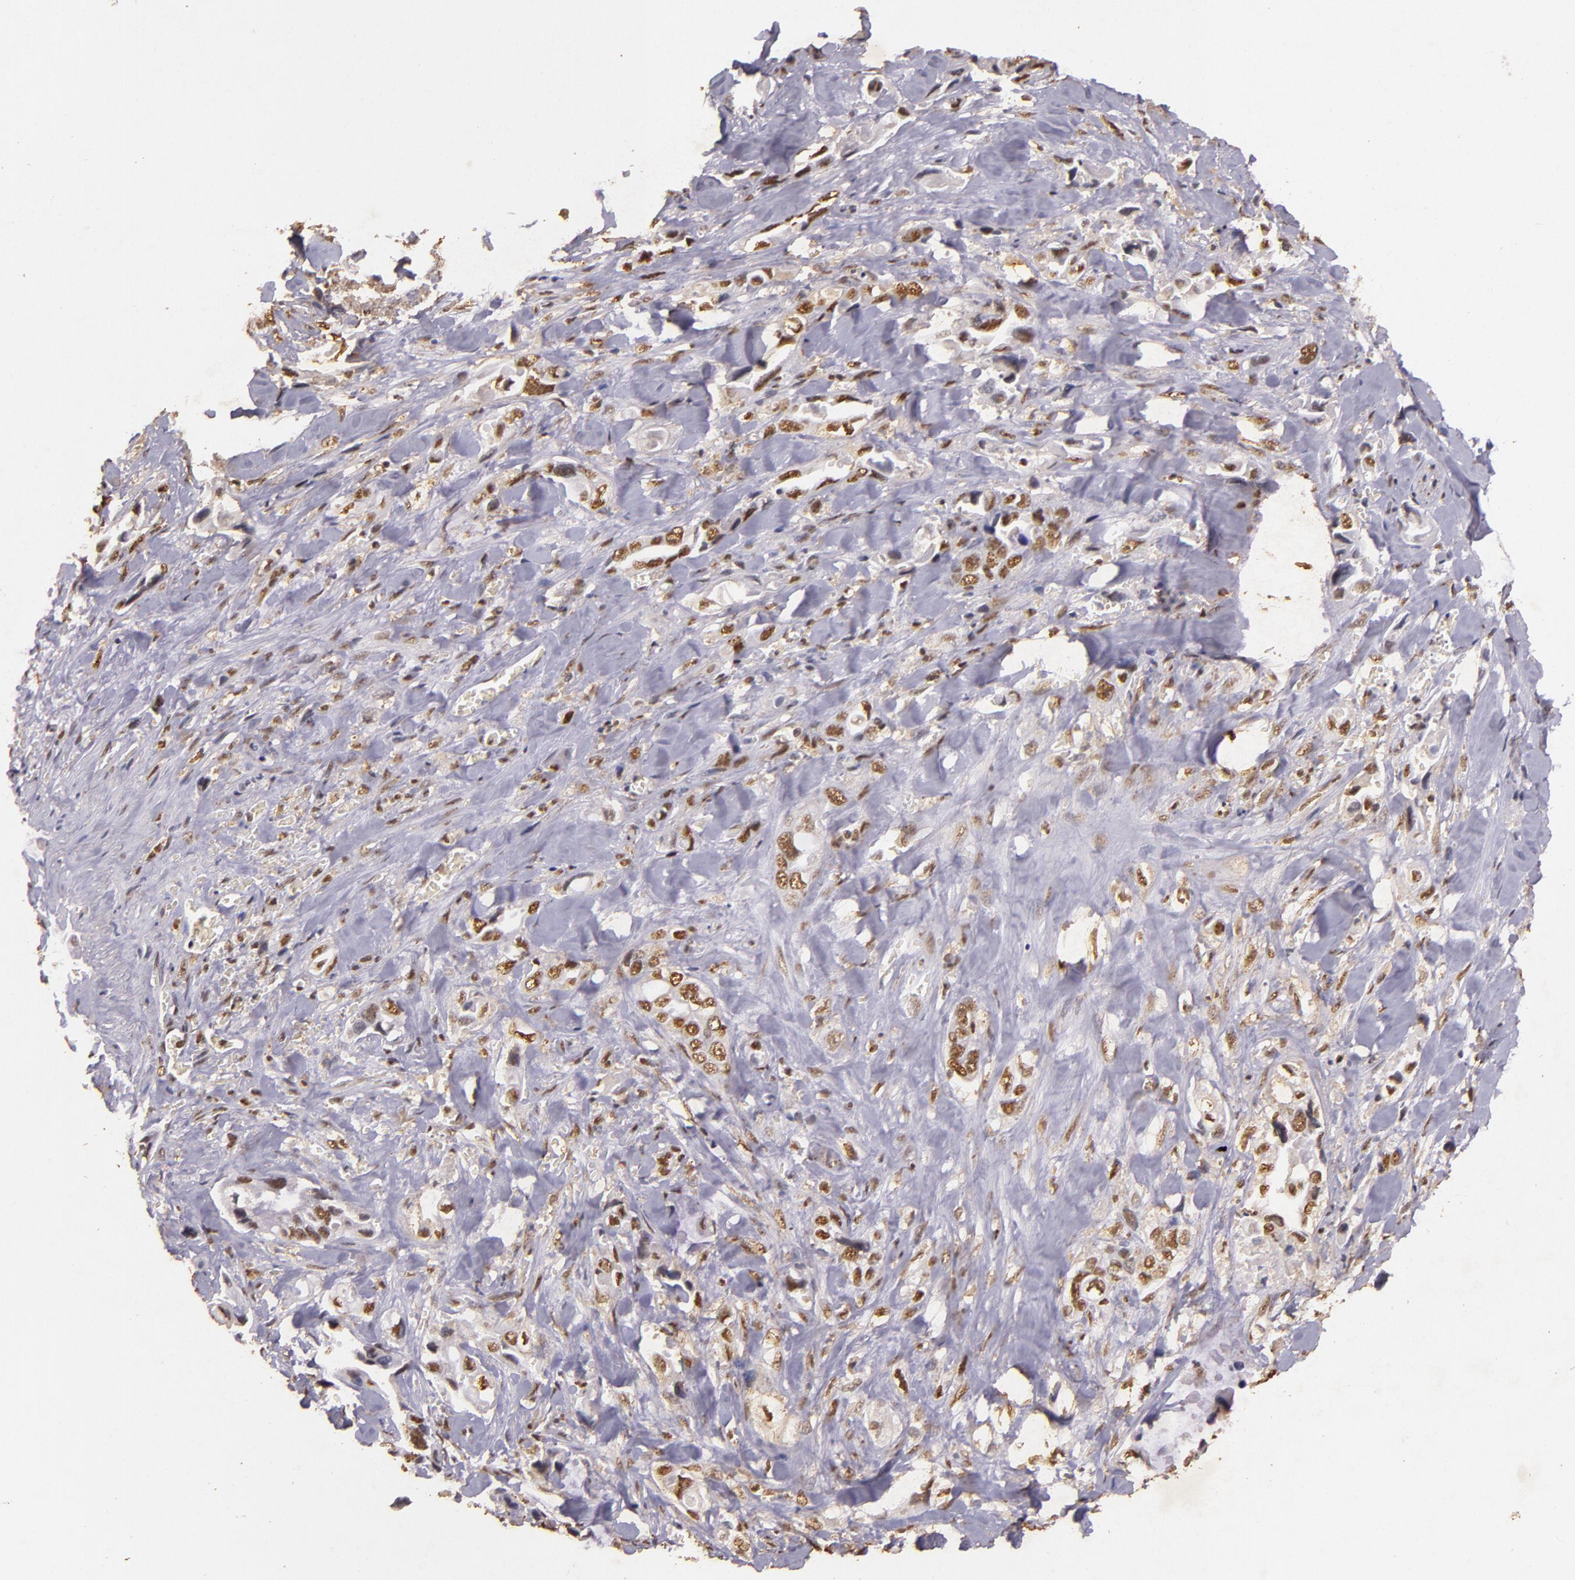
{"staining": {"intensity": "moderate", "quantity": ">75%", "location": "nuclear"}, "tissue": "pancreatic cancer", "cell_type": "Tumor cells", "image_type": "cancer", "snomed": [{"axis": "morphology", "description": "Adenocarcinoma, NOS"}, {"axis": "topography", "description": "Pancreas"}], "caption": "Pancreatic cancer stained for a protein (brown) shows moderate nuclear positive positivity in about >75% of tumor cells.", "gene": "CBX3", "patient": {"sex": "male", "age": 69}}